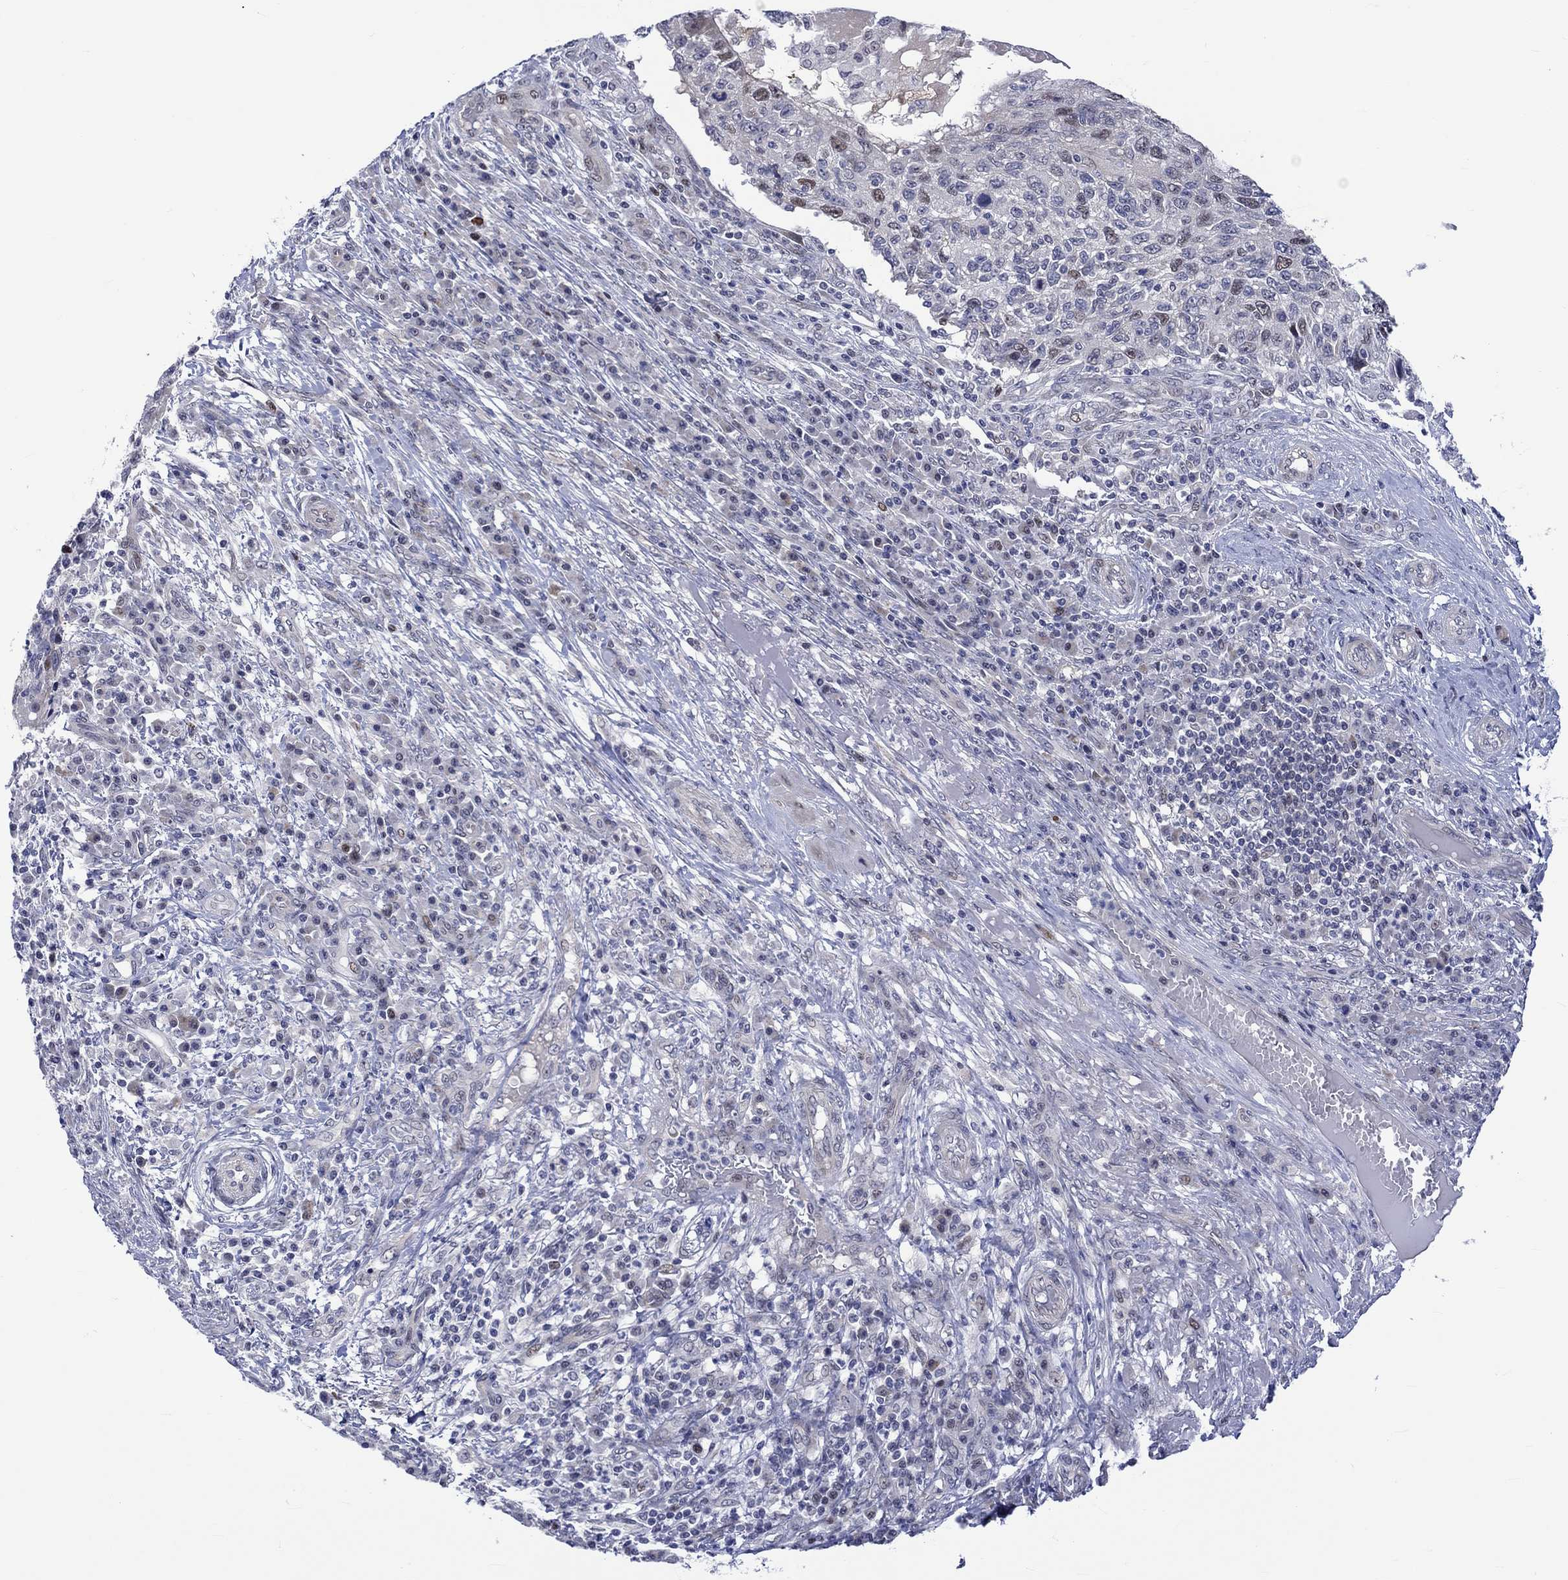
{"staining": {"intensity": "weak", "quantity": "<25%", "location": "nuclear"}, "tissue": "skin cancer", "cell_type": "Tumor cells", "image_type": "cancer", "snomed": [{"axis": "morphology", "description": "Squamous cell carcinoma, NOS"}, {"axis": "topography", "description": "Skin"}], "caption": "DAB (3,3'-diaminobenzidine) immunohistochemical staining of skin squamous cell carcinoma exhibits no significant positivity in tumor cells.", "gene": "E2F8", "patient": {"sex": "male", "age": 92}}